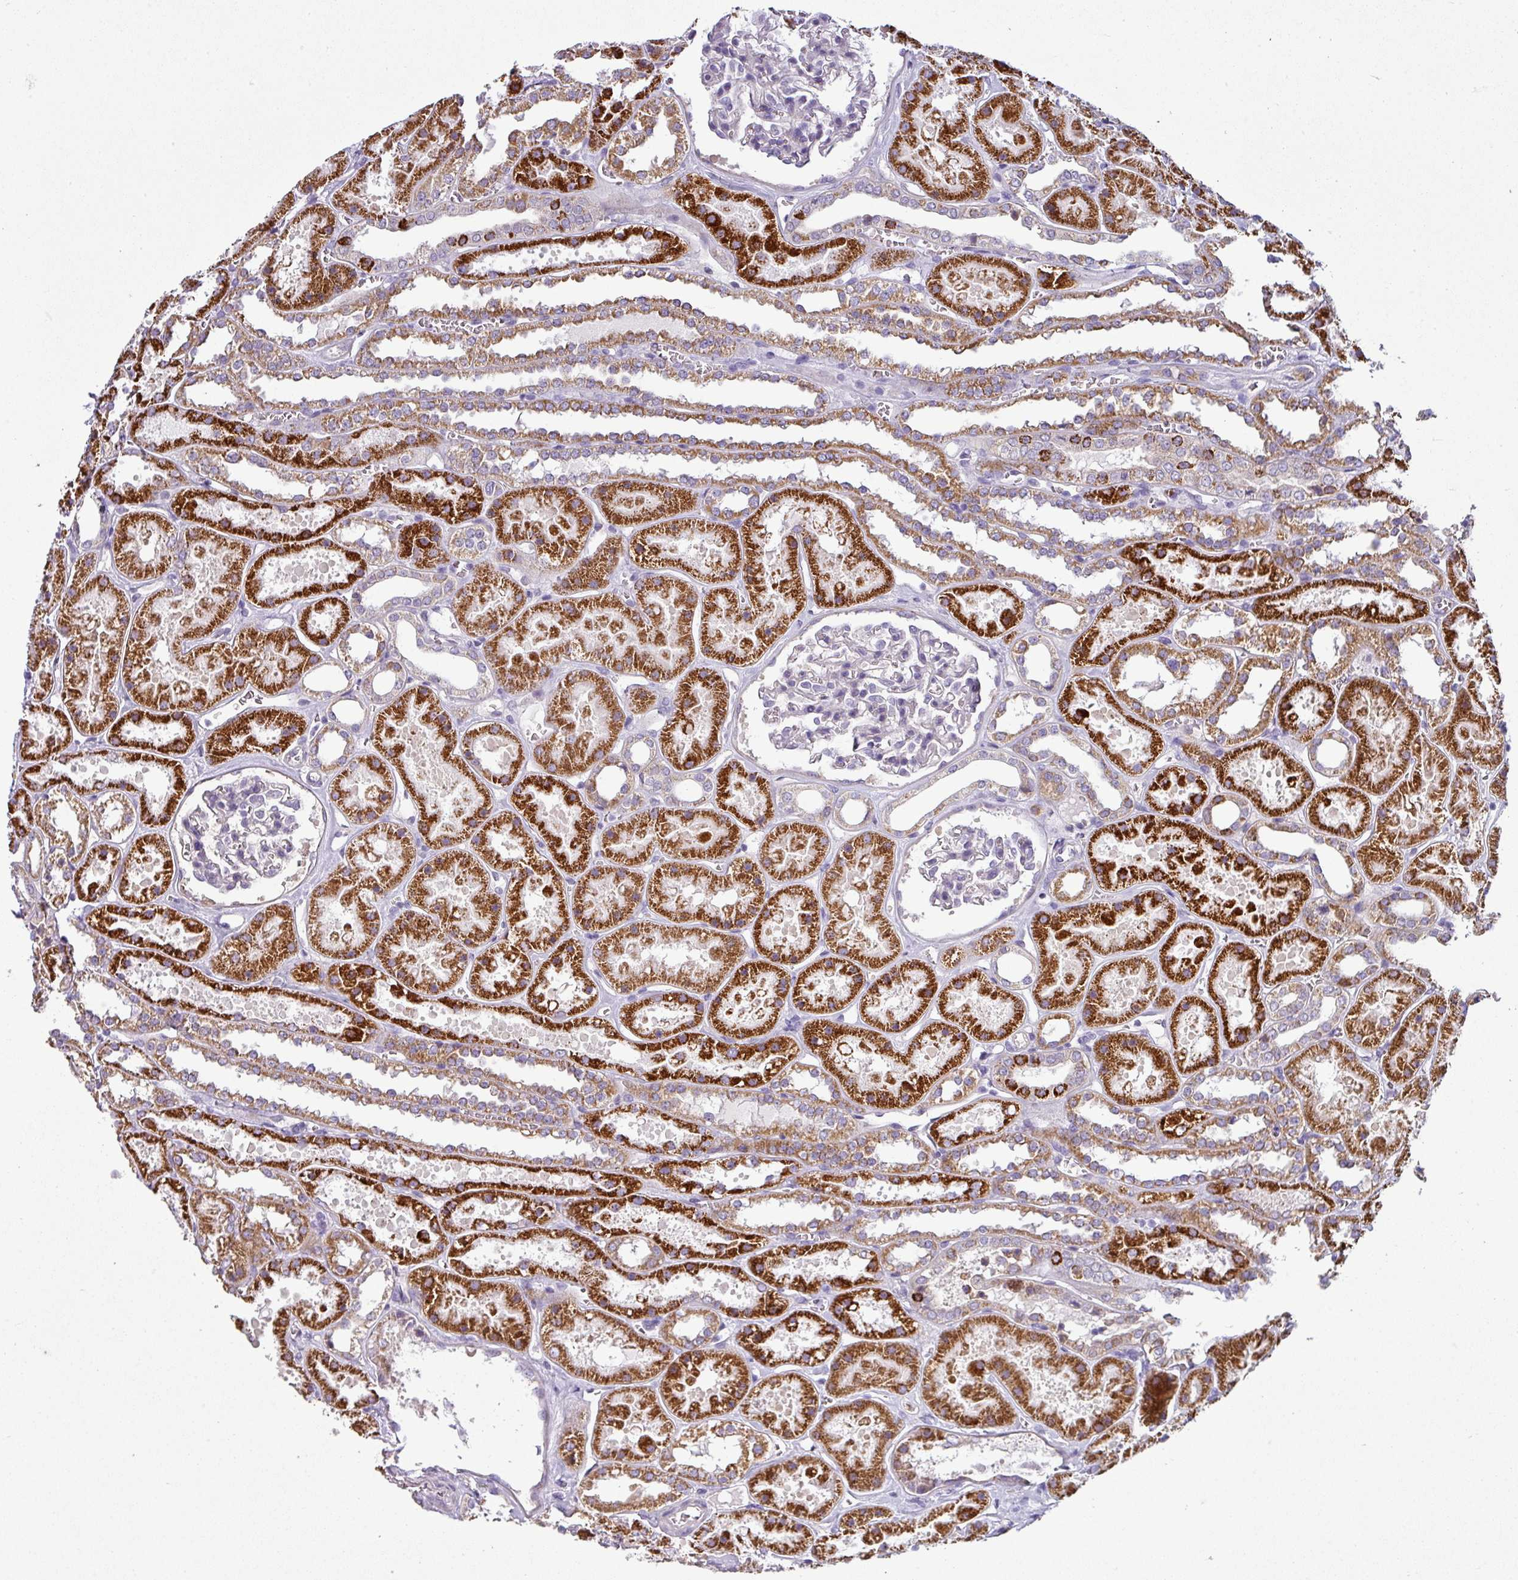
{"staining": {"intensity": "negative", "quantity": "none", "location": "none"}, "tissue": "kidney", "cell_type": "Cells in glomeruli", "image_type": "normal", "snomed": [{"axis": "morphology", "description": "Normal tissue, NOS"}, {"axis": "topography", "description": "Kidney"}], "caption": "There is no significant staining in cells in glomeruli of kidney. (DAB (3,3'-diaminobenzidine) IHC, high magnification).", "gene": "TMEM178B", "patient": {"sex": "female", "age": 41}}